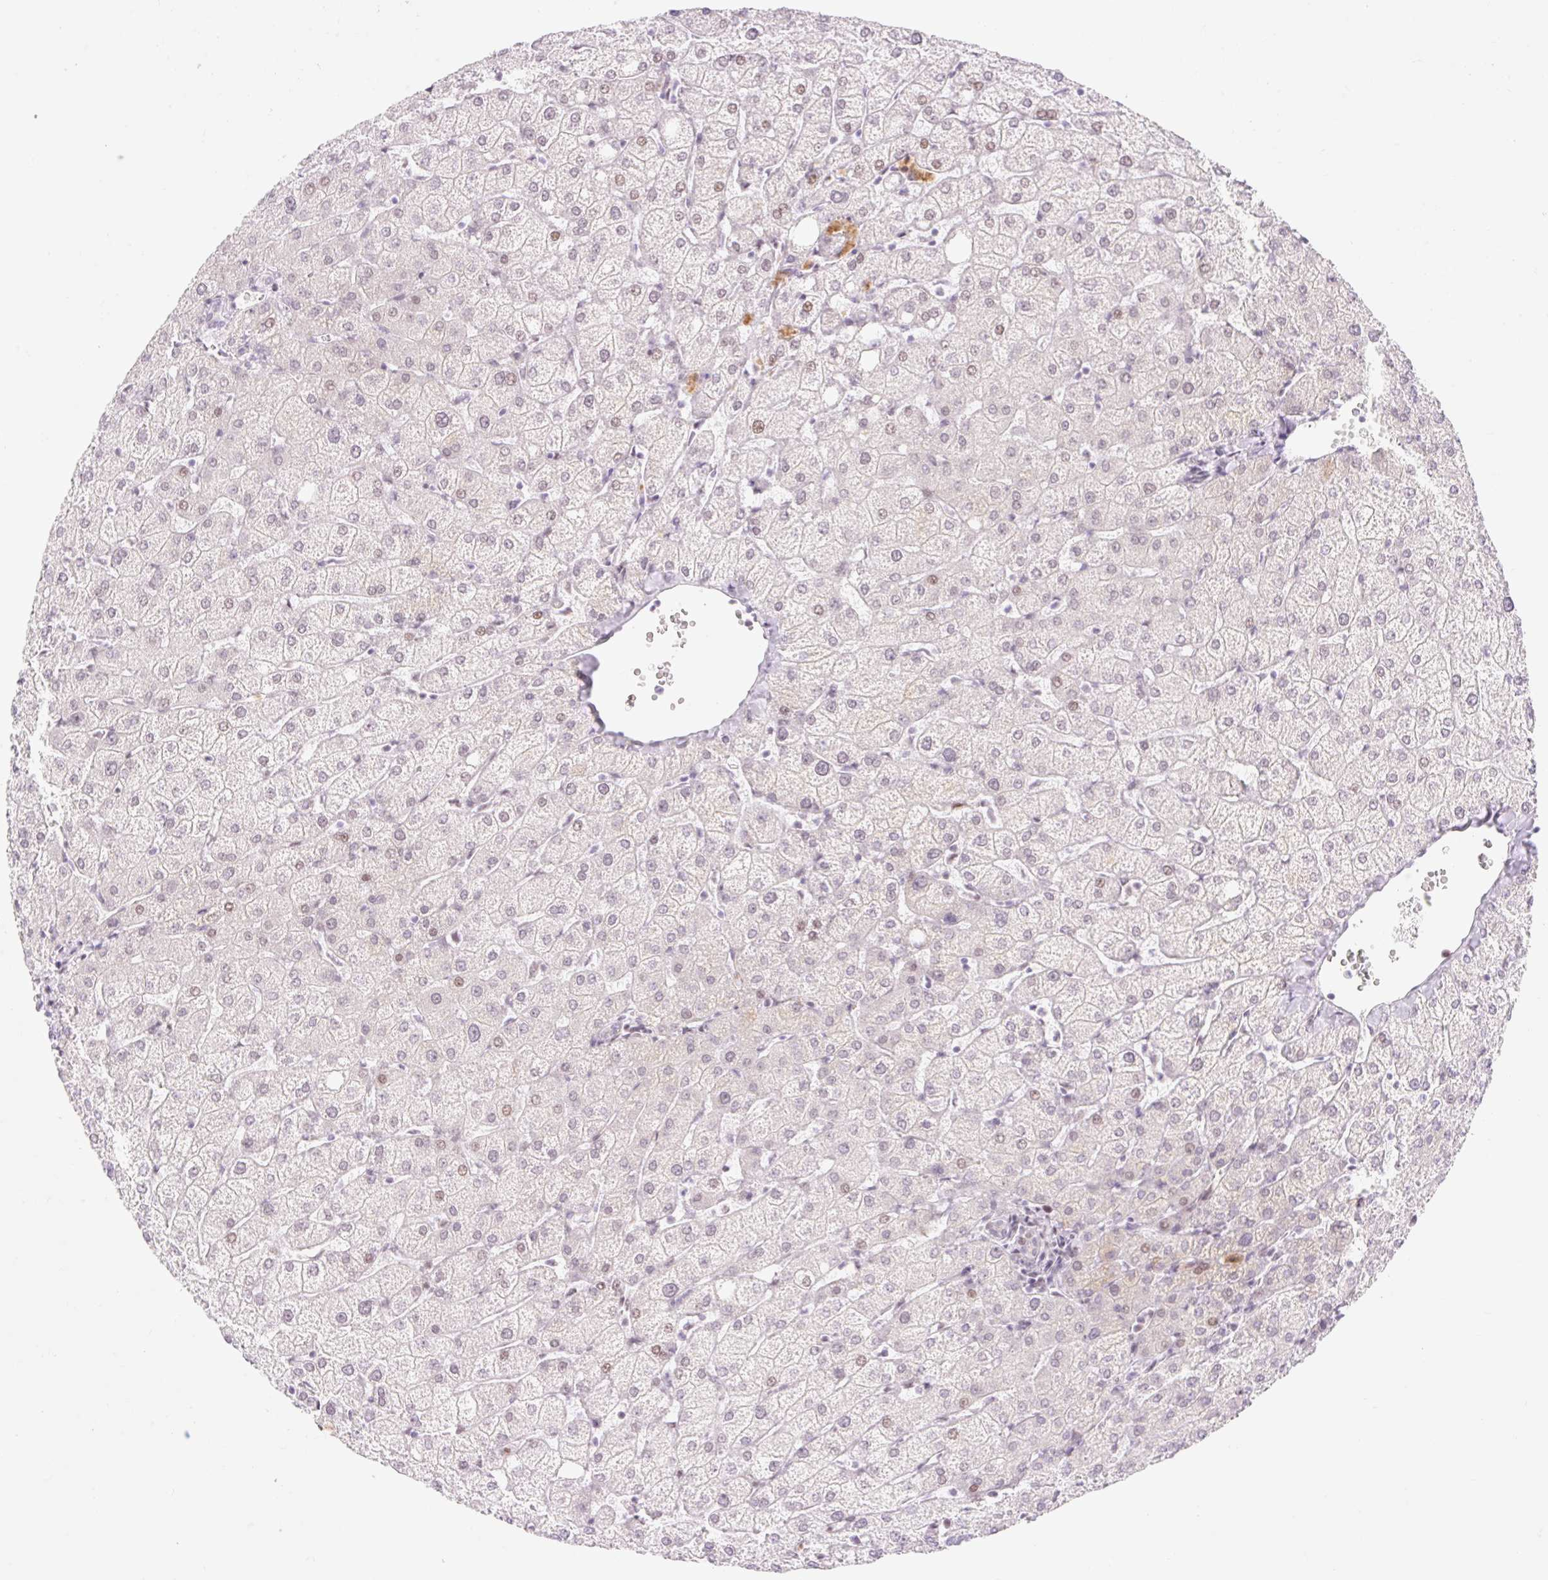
{"staining": {"intensity": "negative", "quantity": "none", "location": "none"}, "tissue": "liver", "cell_type": "Cholangiocytes", "image_type": "normal", "snomed": [{"axis": "morphology", "description": "Normal tissue, NOS"}, {"axis": "topography", "description": "Liver"}], "caption": "High magnification brightfield microscopy of benign liver stained with DAB (3,3'-diaminobenzidine) (brown) and counterstained with hematoxylin (blue): cholangiocytes show no significant expression. (DAB (3,3'-diaminobenzidine) immunohistochemistry, high magnification).", "gene": "H2BW1", "patient": {"sex": "female", "age": 54}}